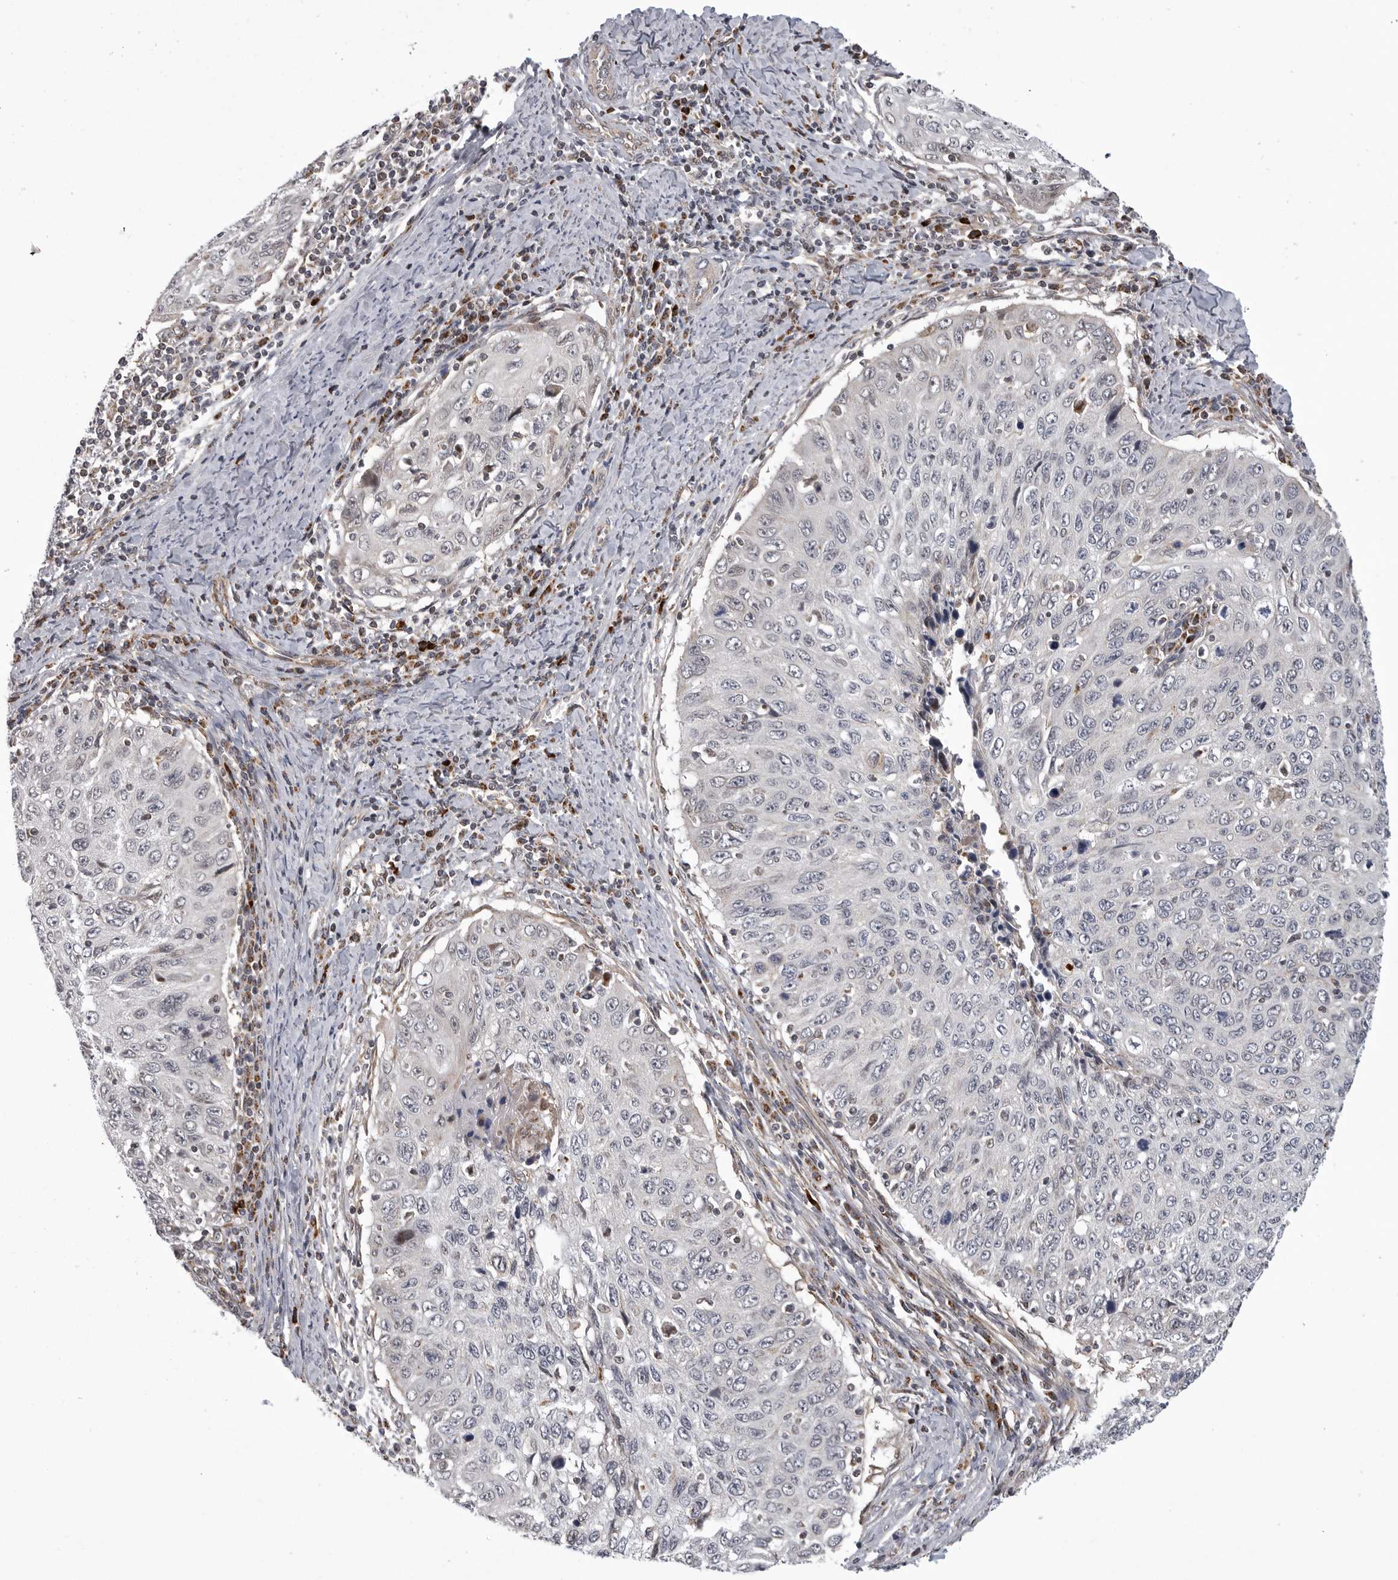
{"staining": {"intensity": "negative", "quantity": "none", "location": "none"}, "tissue": "cervical cancer", "cell_type": "Tumor cells", "image_type": "cancer", "snomed": [{"axis": "morphology", "description": "Squamous cell carcinoma, NOS"}, {"axis": "topography", "description": "Cervix"}], "caption": "The IHC histopathology image has no significant positivity in tumor cells of cervical cancer tissue.", "gene": "TMPRSS11F", "patient": {"sex": "female", "age": 53}}